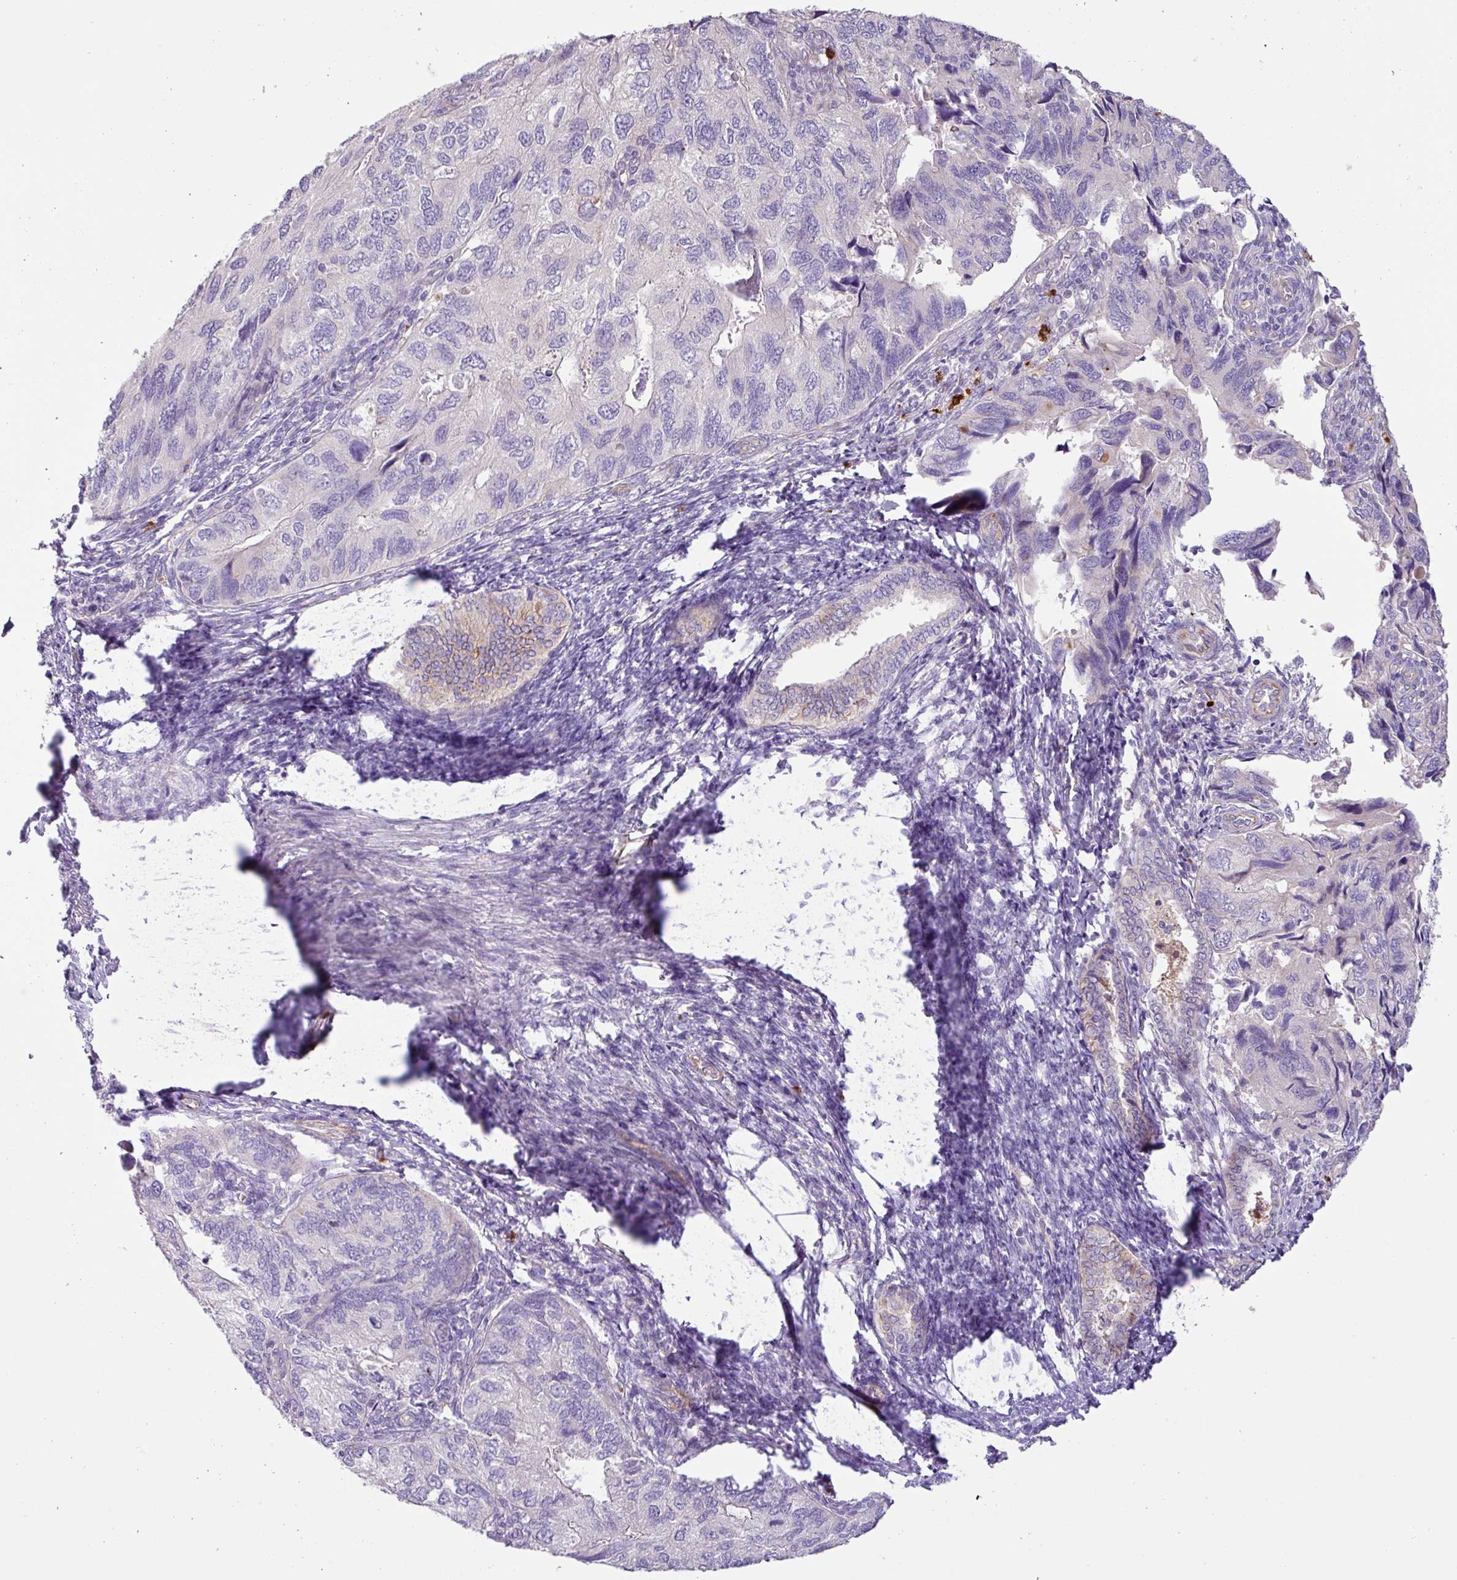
{"staining": {"intensity": "negative", "quantity": "none", "location": "none"}, "tissue": "endometrial cancer", "cell_type": "Tumor cells", "image_type": "cancer", "snomed": [{"axis": "morphology", "description": "Carcinoma, NOS"}, {"axis": "topography", "description": "Uterus"}], "caption": "Carcinoma (endometrial) stained for a protein using IHC displays no expression tumor cells.", "gene": "MRM2", "patient": {"sex": "female", "age": 76}}